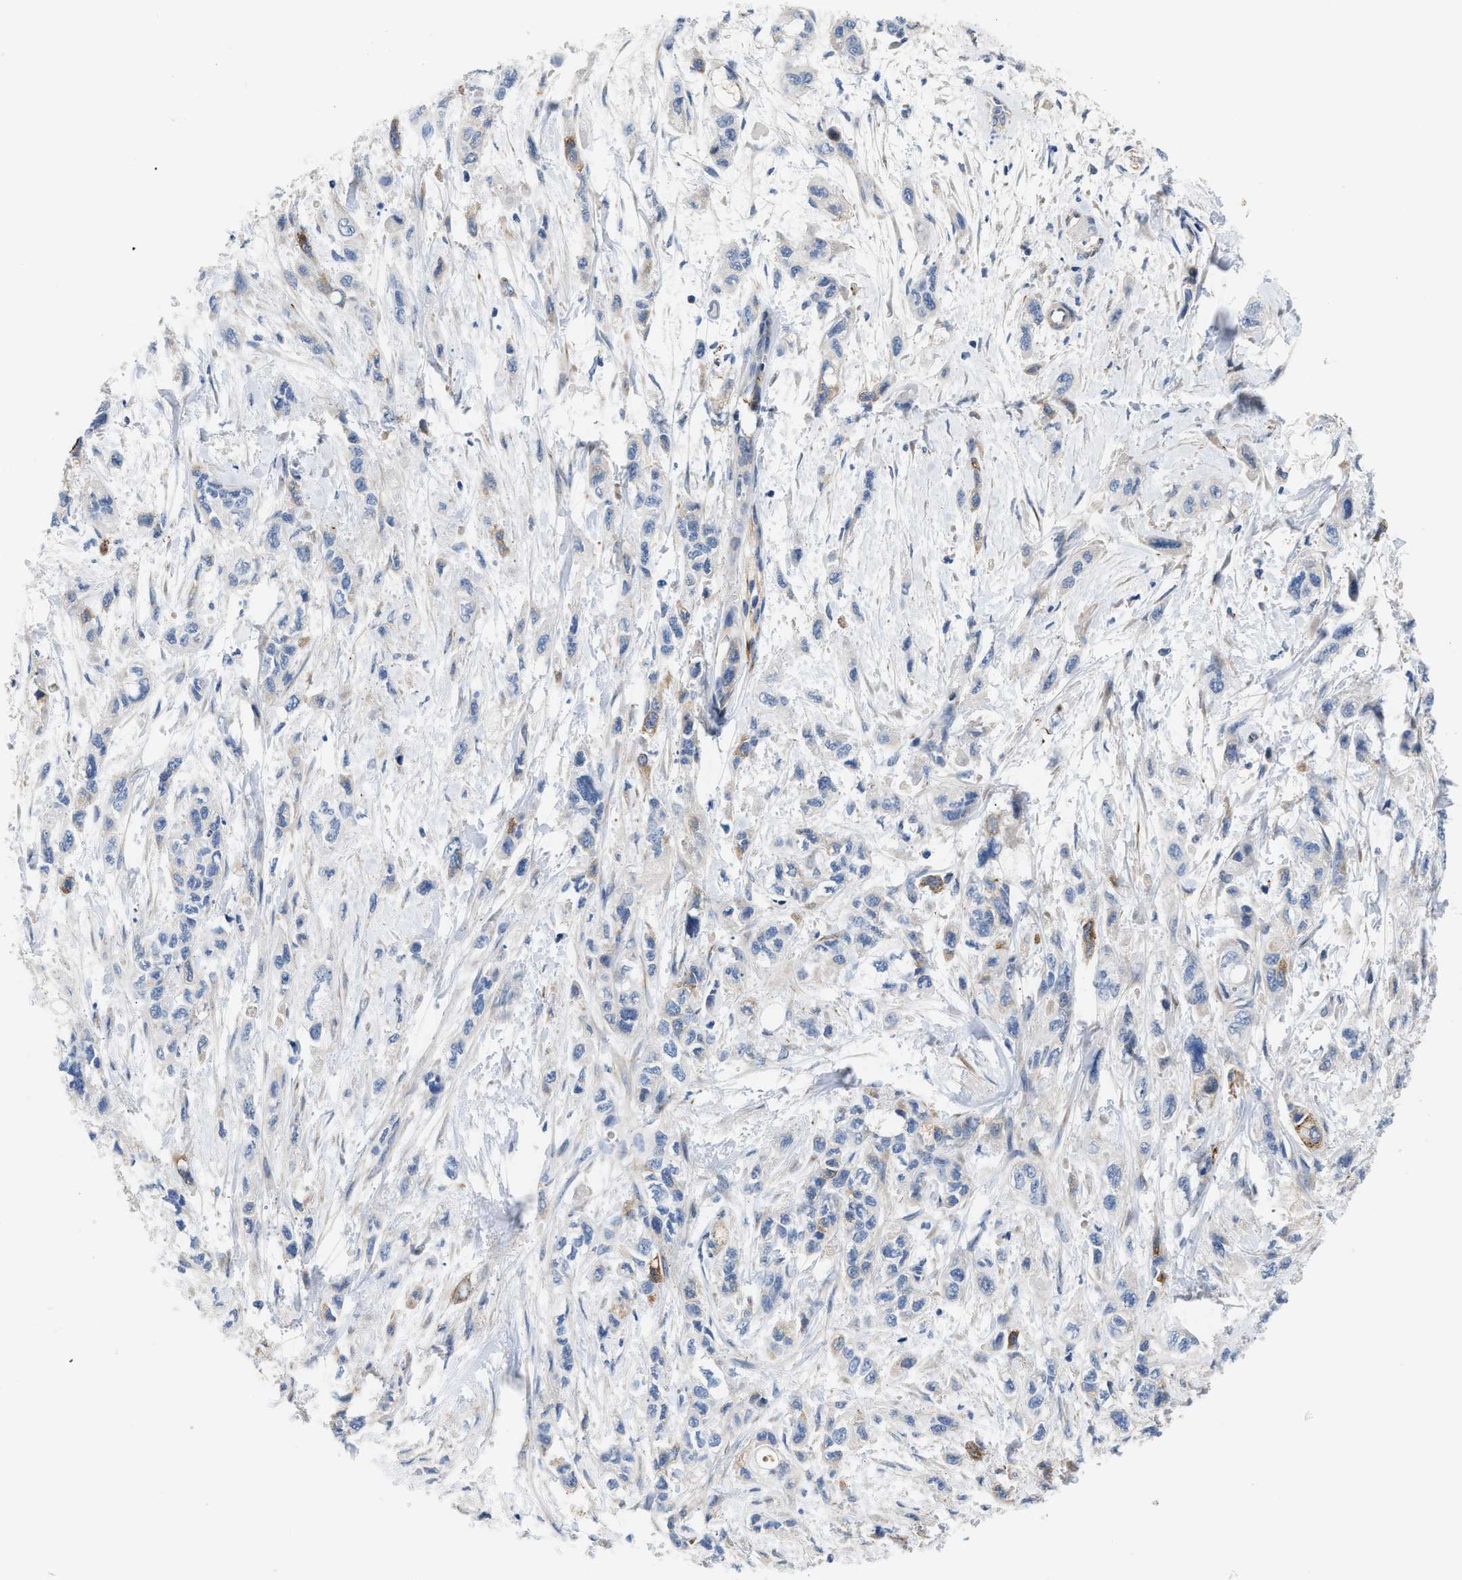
{"staining": {"intensity": "negative", "quantity": "none", "location": "none"}, "tissue": "pancreatic cancer", "cell_type": "Tumor cells", "image_type": "cancer", "snomed": [{"axis": "morphology", "description": "Adenocarcinoma, NOS"}, {"axis": "topography", "description": "Pancreas"}], "caption": "Immunohistochemistry (IHC) image of neoplastic tissue: pancreatic cancer (adenocarcinoma) stained with DAB exhibits no significant protein expression in tumor cells.", "gene": "TFPI", "patient": {"sex": "male", "age": 74}}